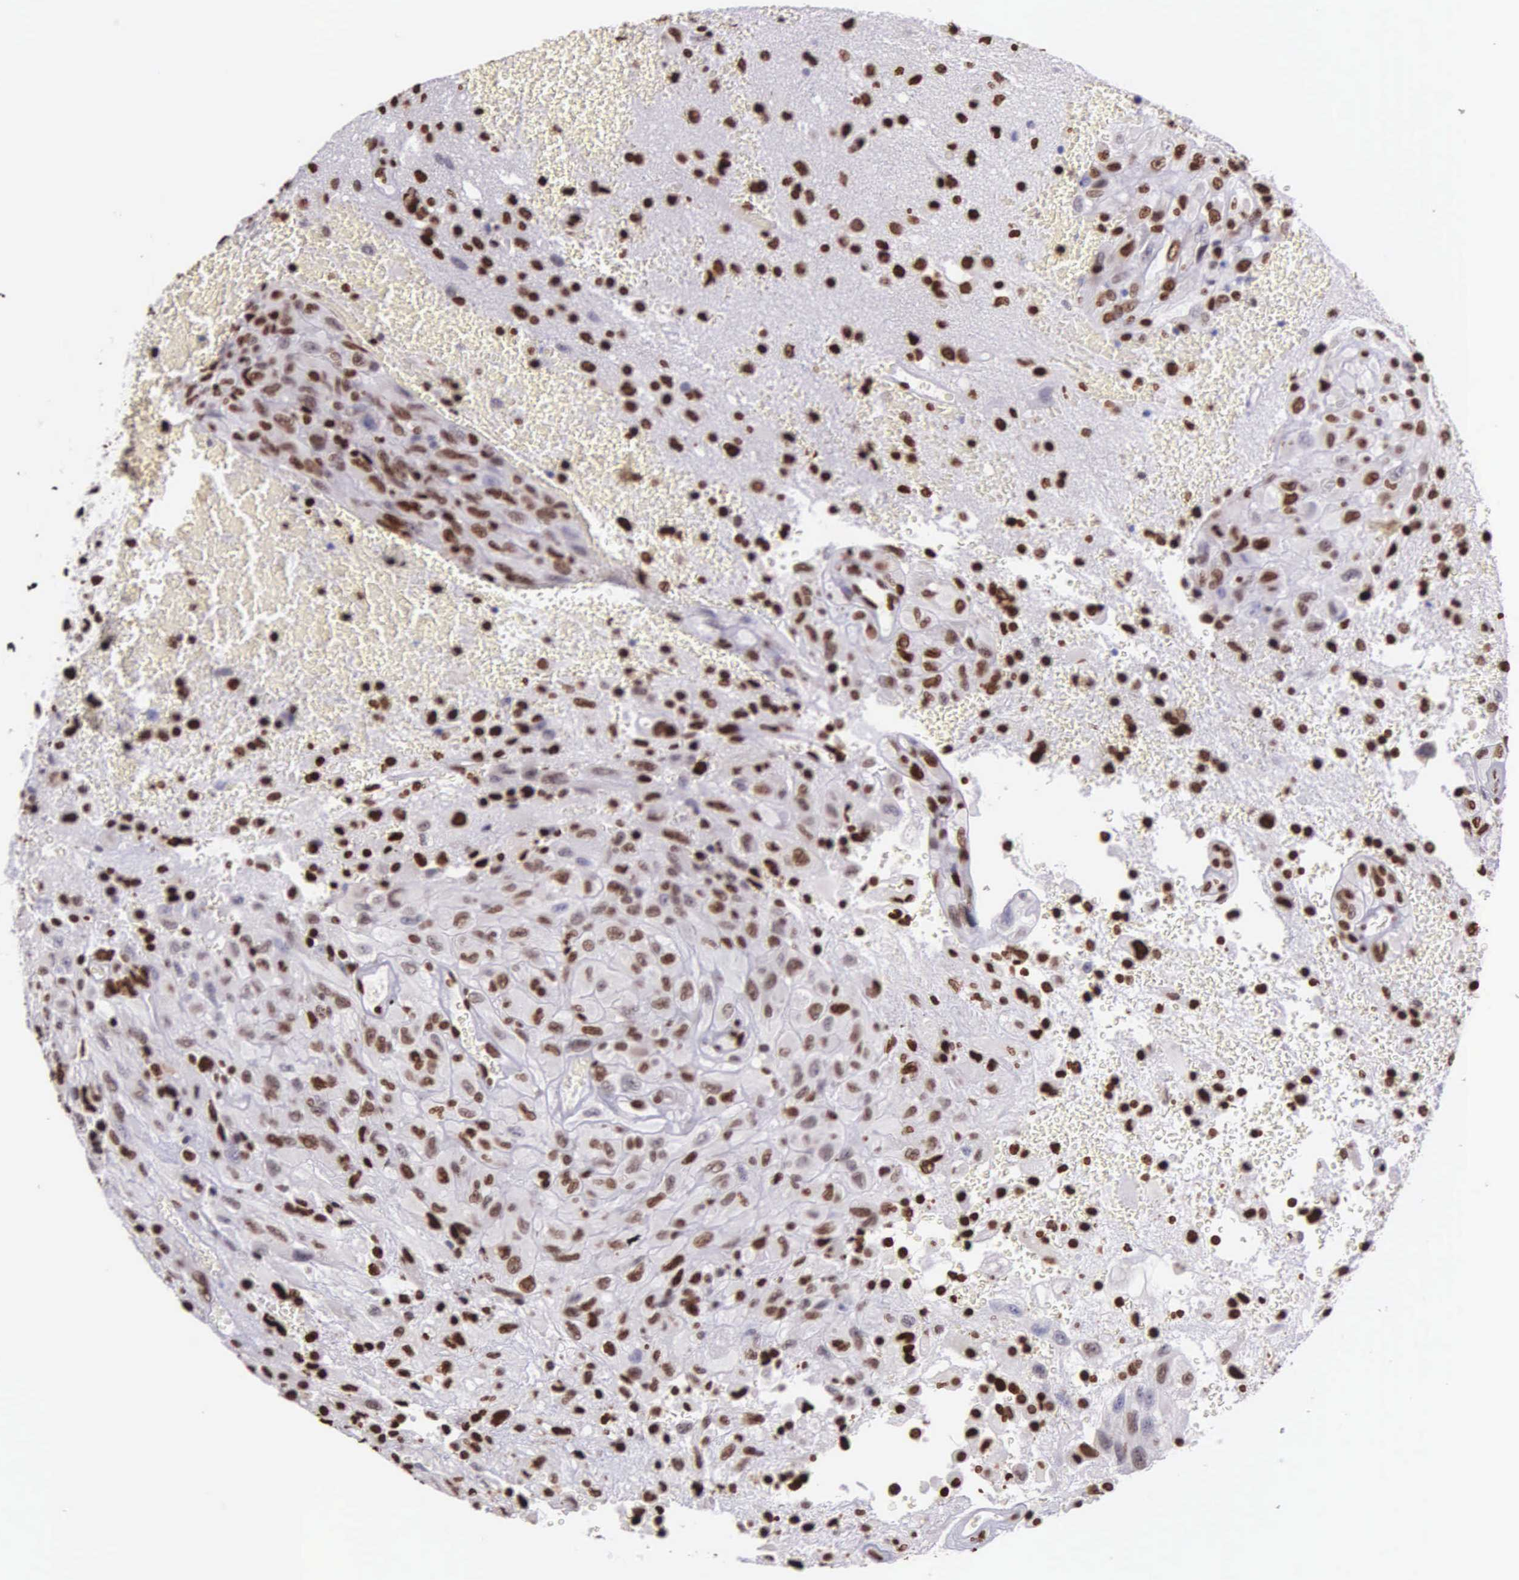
{"staining": {"intensity": "strong", "quantity": ">75%", "location": "nuclear"}, "tissue": "glioma", "cell_type": "Tumor cells", "image_type": "cancer", "snomed": [{"axis": "morphology", "description": "Glioma, malignant, High grade"}, {"axis": "topography", "description": "Brain"}], "caption": "A micrograph showing strong nuclear expression in about >75% of tumor cells in glioma, as visualized by brown immunohistochemical staining.", "gene": "H1-0", "patient": {"sex": "male", "age": 48}}